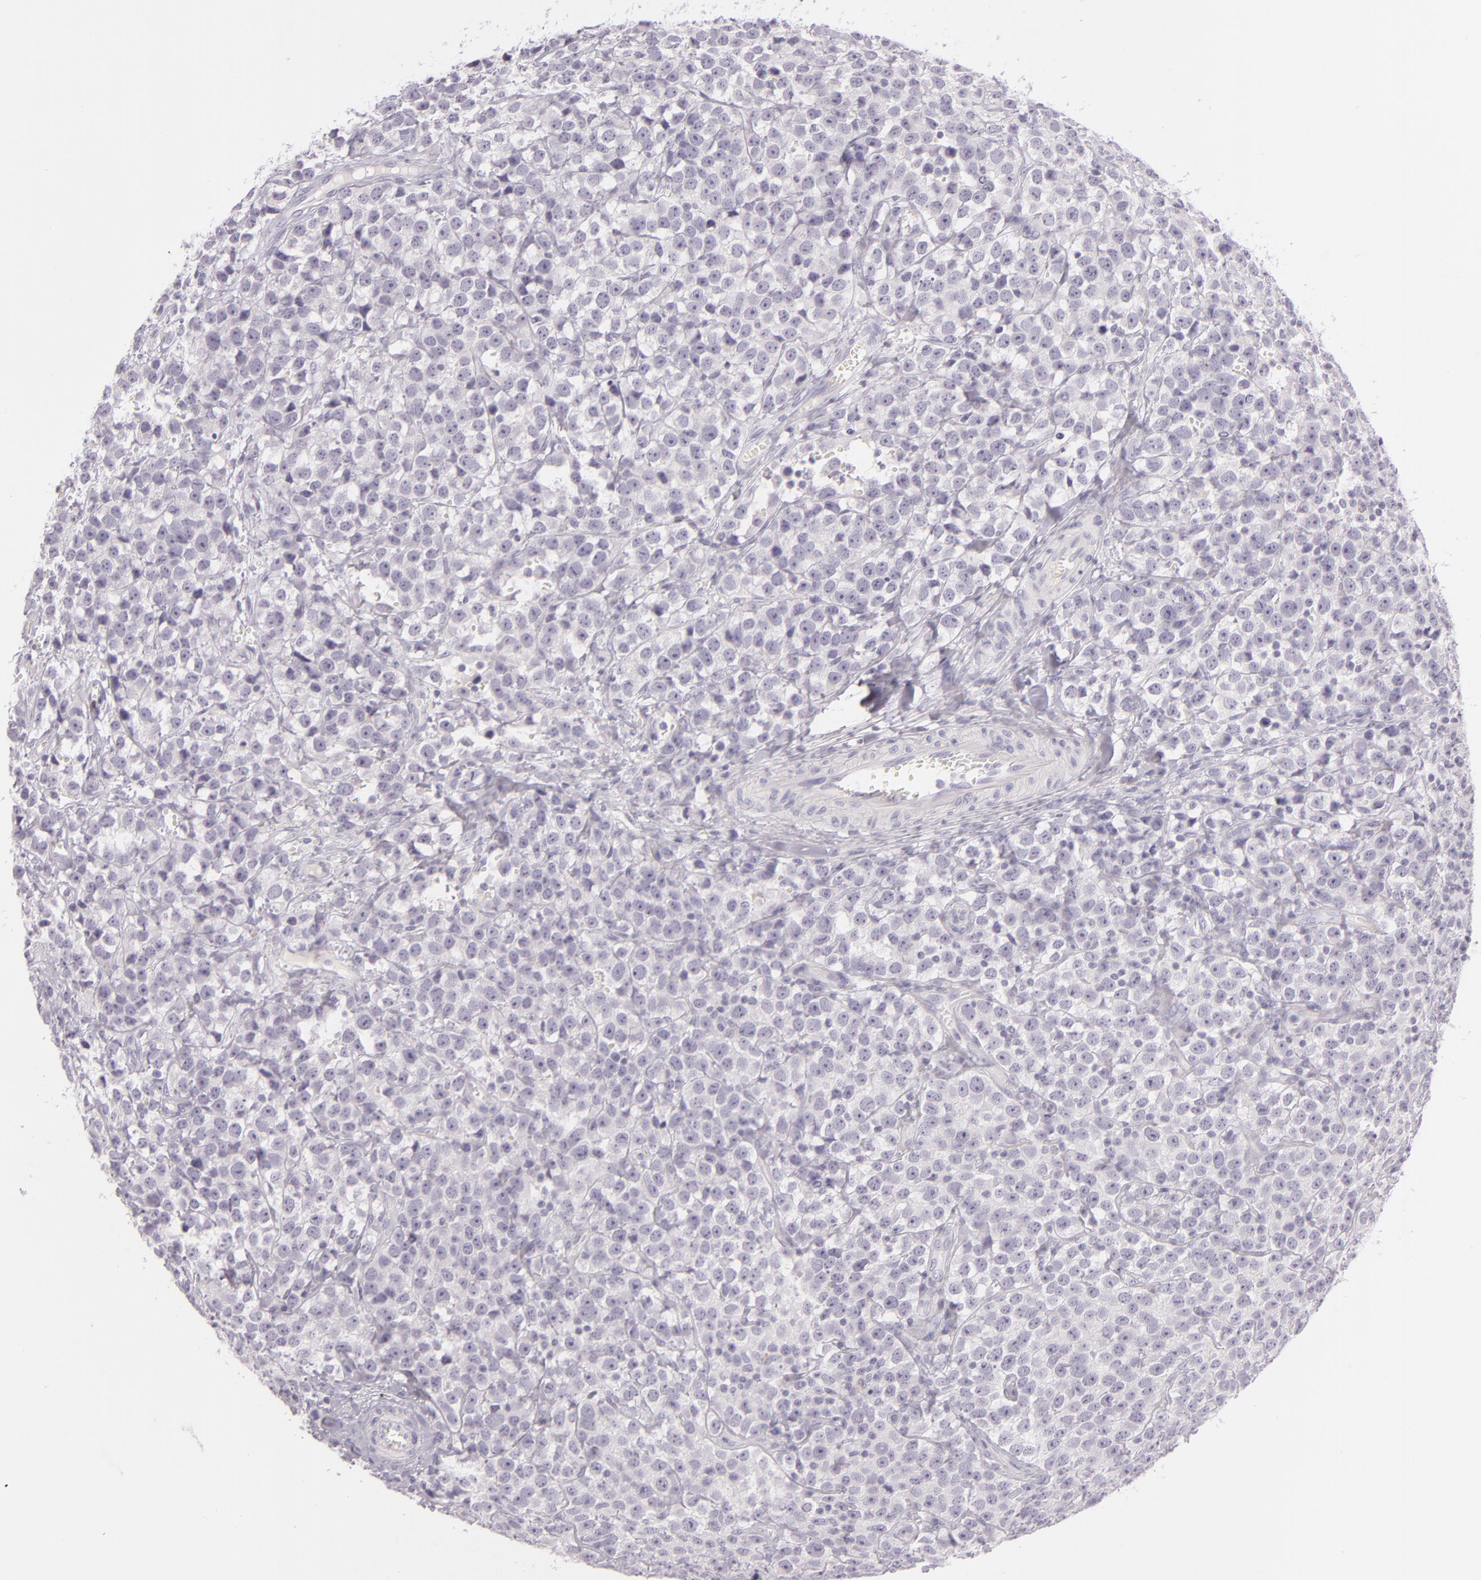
{"staining": {"intensity": "negative", "quantity": "none", "location": "none"}, "tissue": "testis cancer", "cell_type": "Tumor cells", "image_type": "cancer", "snomed": [{"axis": "morphology", "description": "Seminoma, NOS"}, {"axis": "topography", "description": "Testis"}], "caption": "Micrograph shows no protein expression in tumor cells of seminoma (testis) tissue.", "gene": "CBS", "patient": {"sex": "male", "age": 25}}